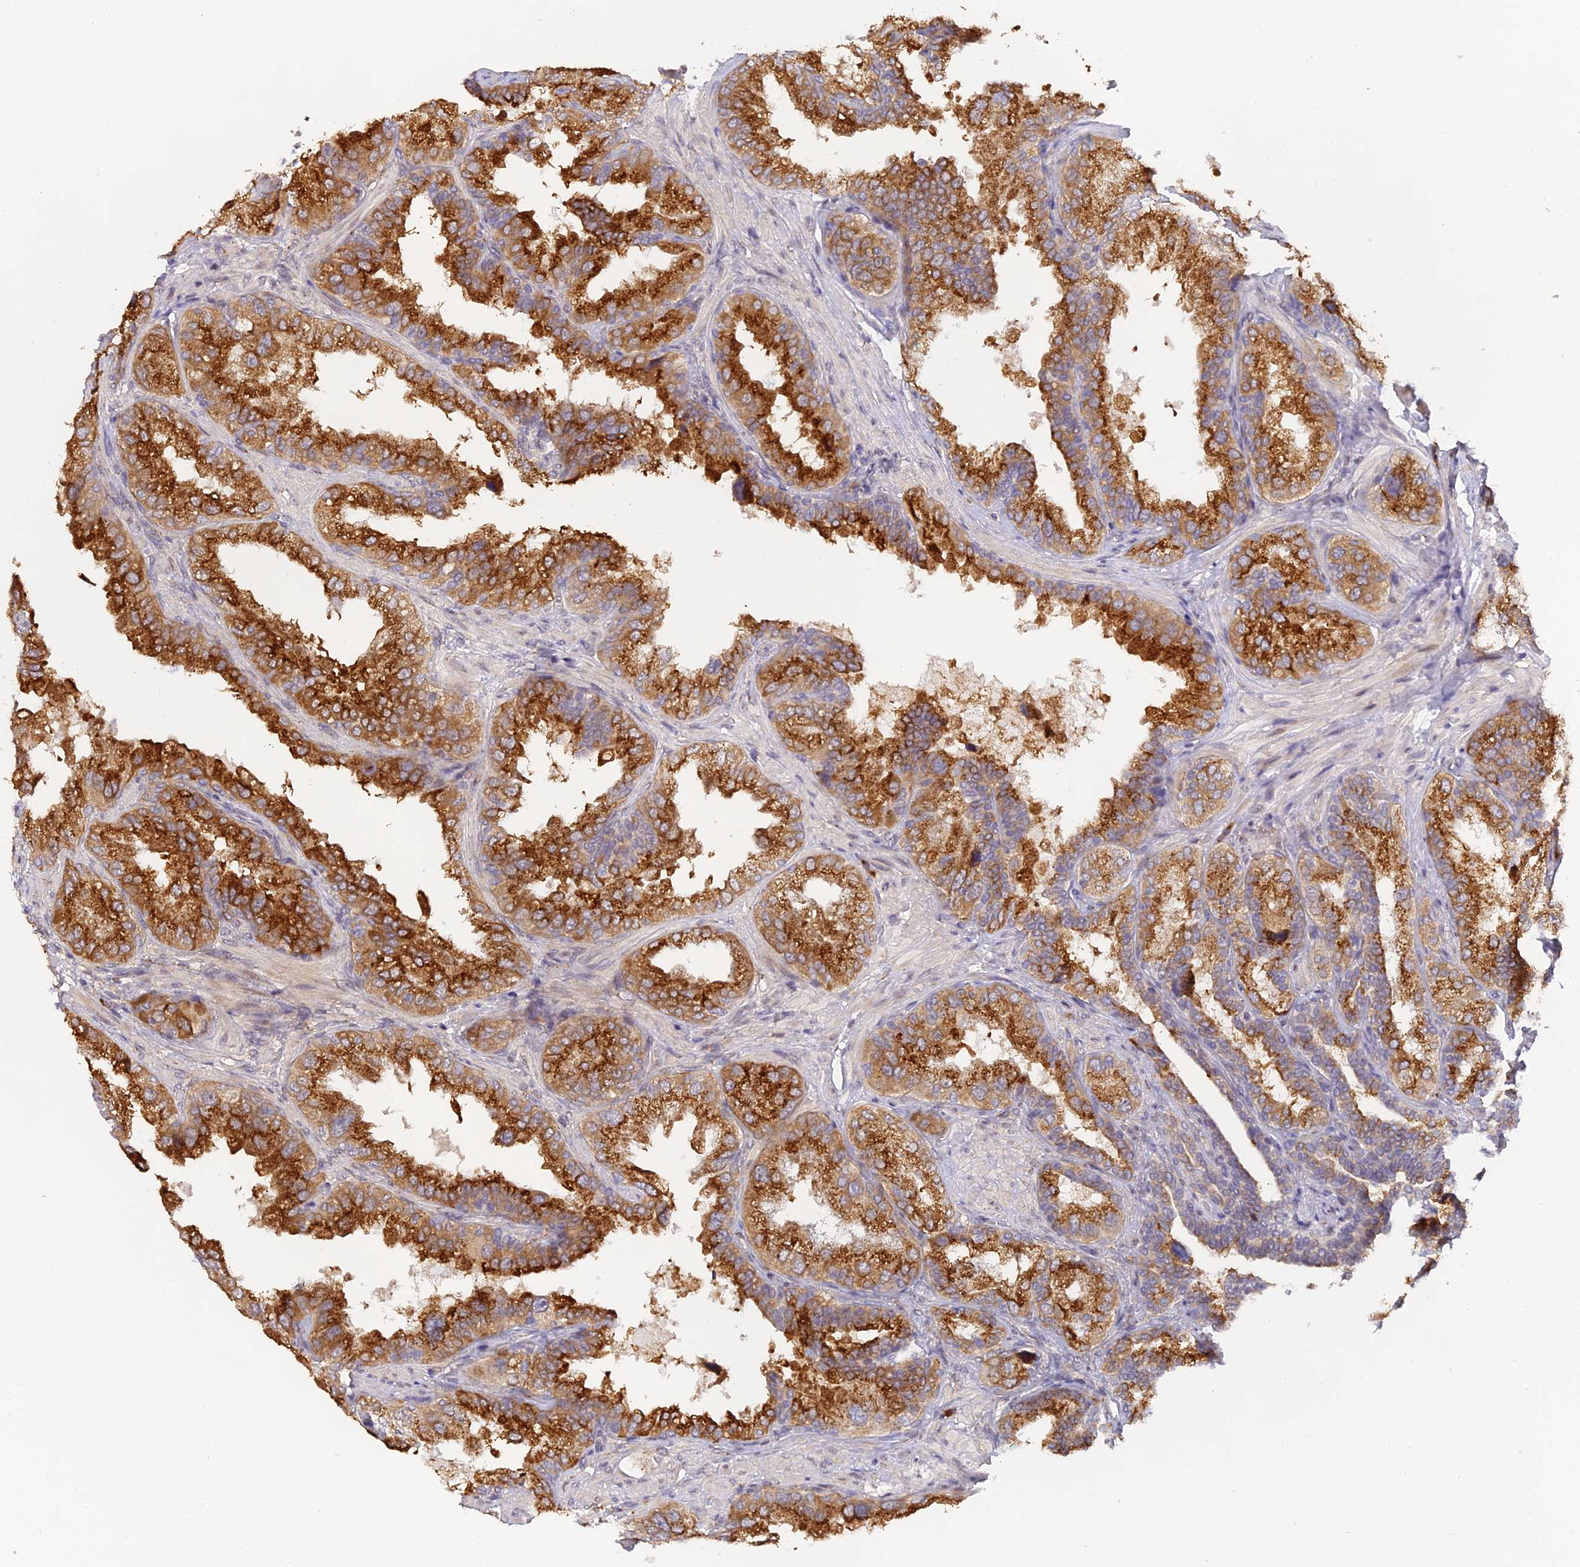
{"staining": {"intensity": "strong", "quantity": ">75%", "location": "cytoplasmic/membranous"}, "tissue": "seminal vesicle", "cell_type": "Glandular cells", "image_type": "normal", "snomed": [{"axis": "morphology", "description": "Normal tissue, NOS"}, {"axis": "topography", "description": "Seminal veicle"}, {"axis": "topography", "description": "Peripheral nerve tissue"}], "caption": "DAB immunohistochemical staining of unremarkable seminal vesicle demonstrates strong cytoplasmic/membranous protein expression in approximately >75% of glandular cells. (DAB (3,3'-diaminobenzidine) IHC with brightfield microscopy, high magnification).", "gene": "SNX17", "patient": {"sex": "male", "age": 63}}